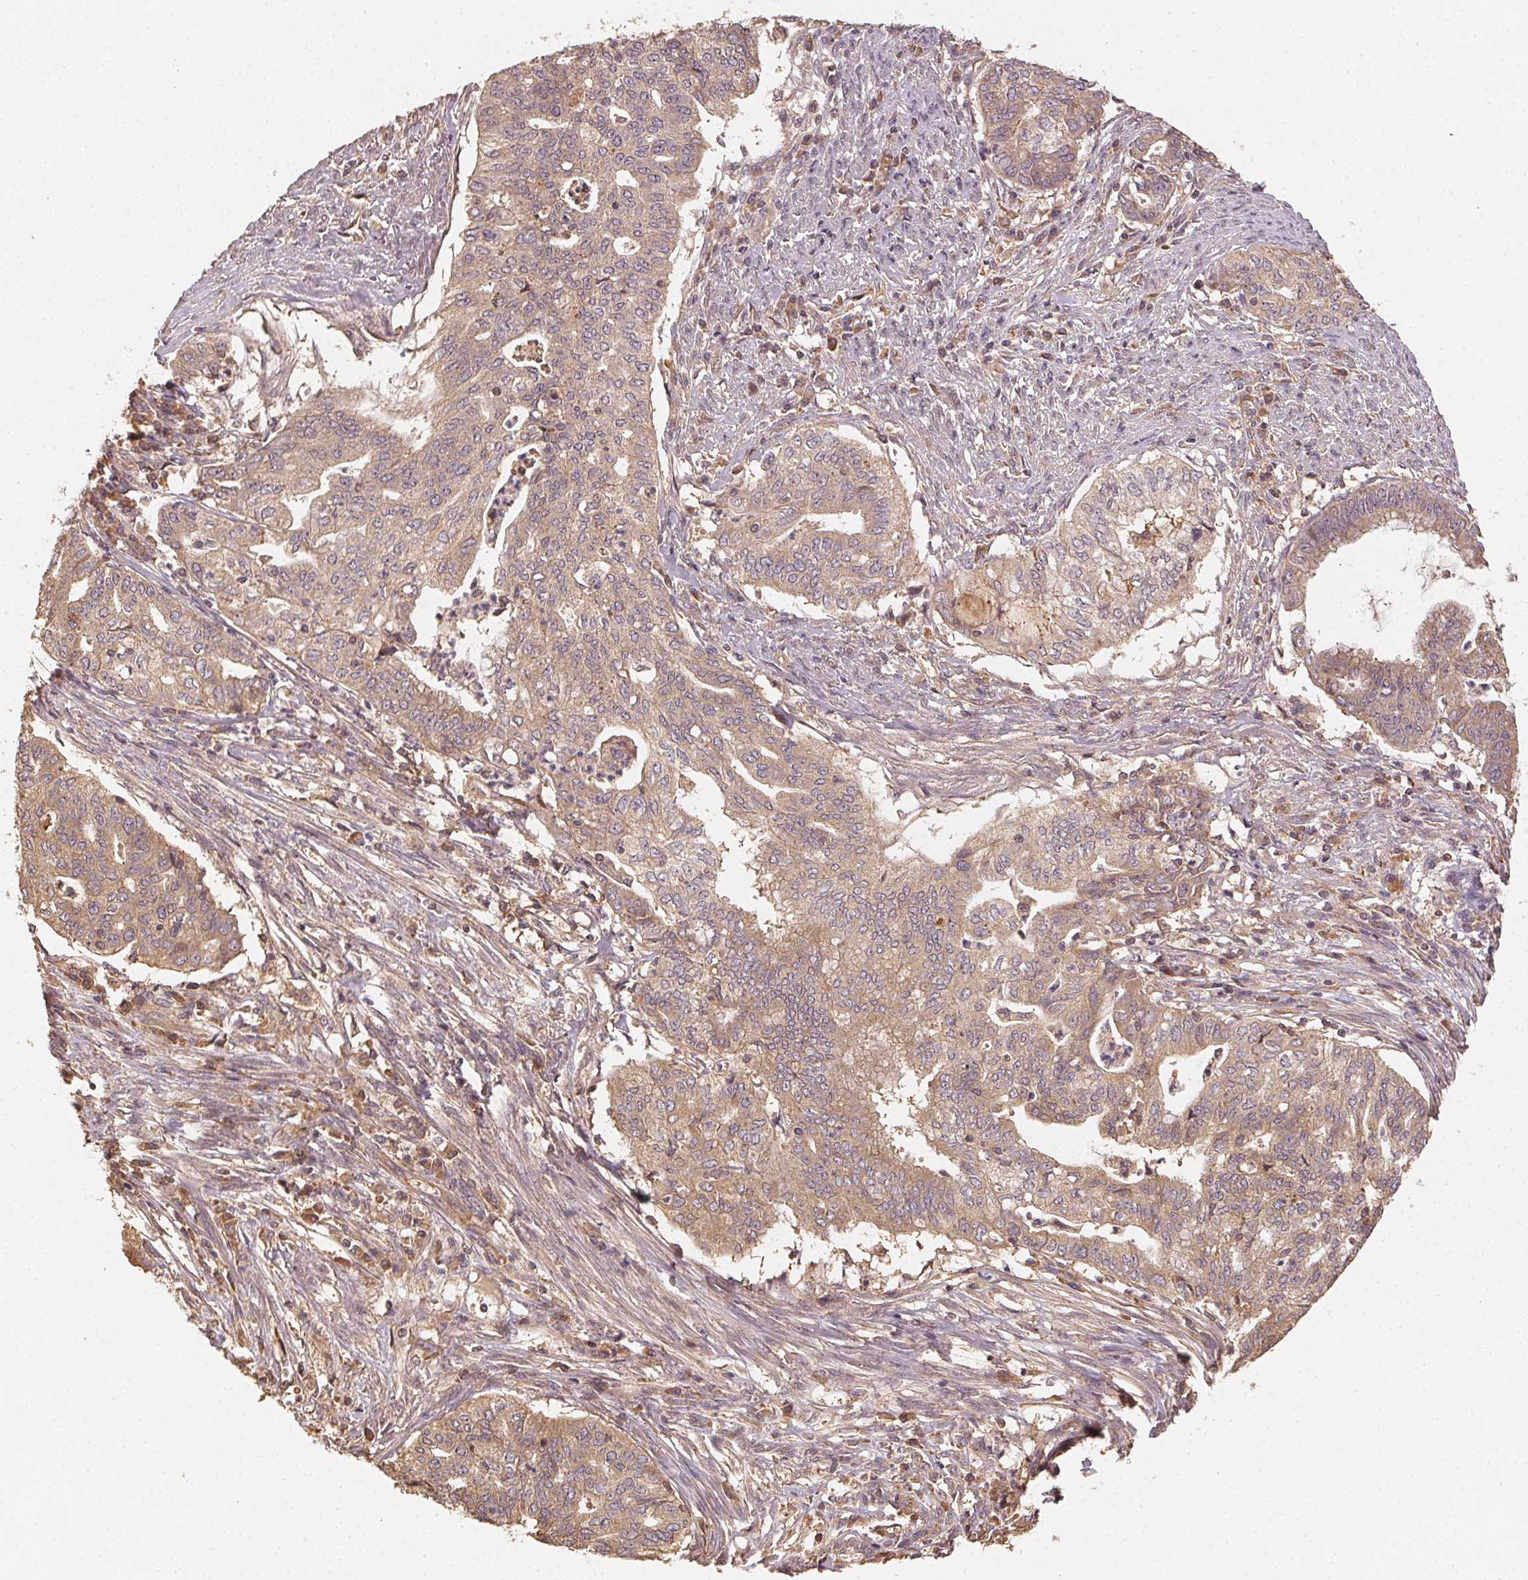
{"staining": {"intensity": "weak", "quantity": ">75%", "location": "cytoplasmic/membranous"}, "tissue": "endometrial cancer", "cell_type": "Tumor cells", "image_type": "cancer", "snomed": [{"axis": "morphology", "description": "Adenocarcinoma, NOS"}, {"axis": "topography", "description": "Endometrium"}], "caption": "A histopathology image of human endometrial adenocarcinoma stained for a protein reveals weak cytoplasmic/membranous brown staining in tumor cells. (DAB IHC with brightfield microscopy, high magnification).", "gene": "RALA", "patient": {"sex": "female", "age": 79}}